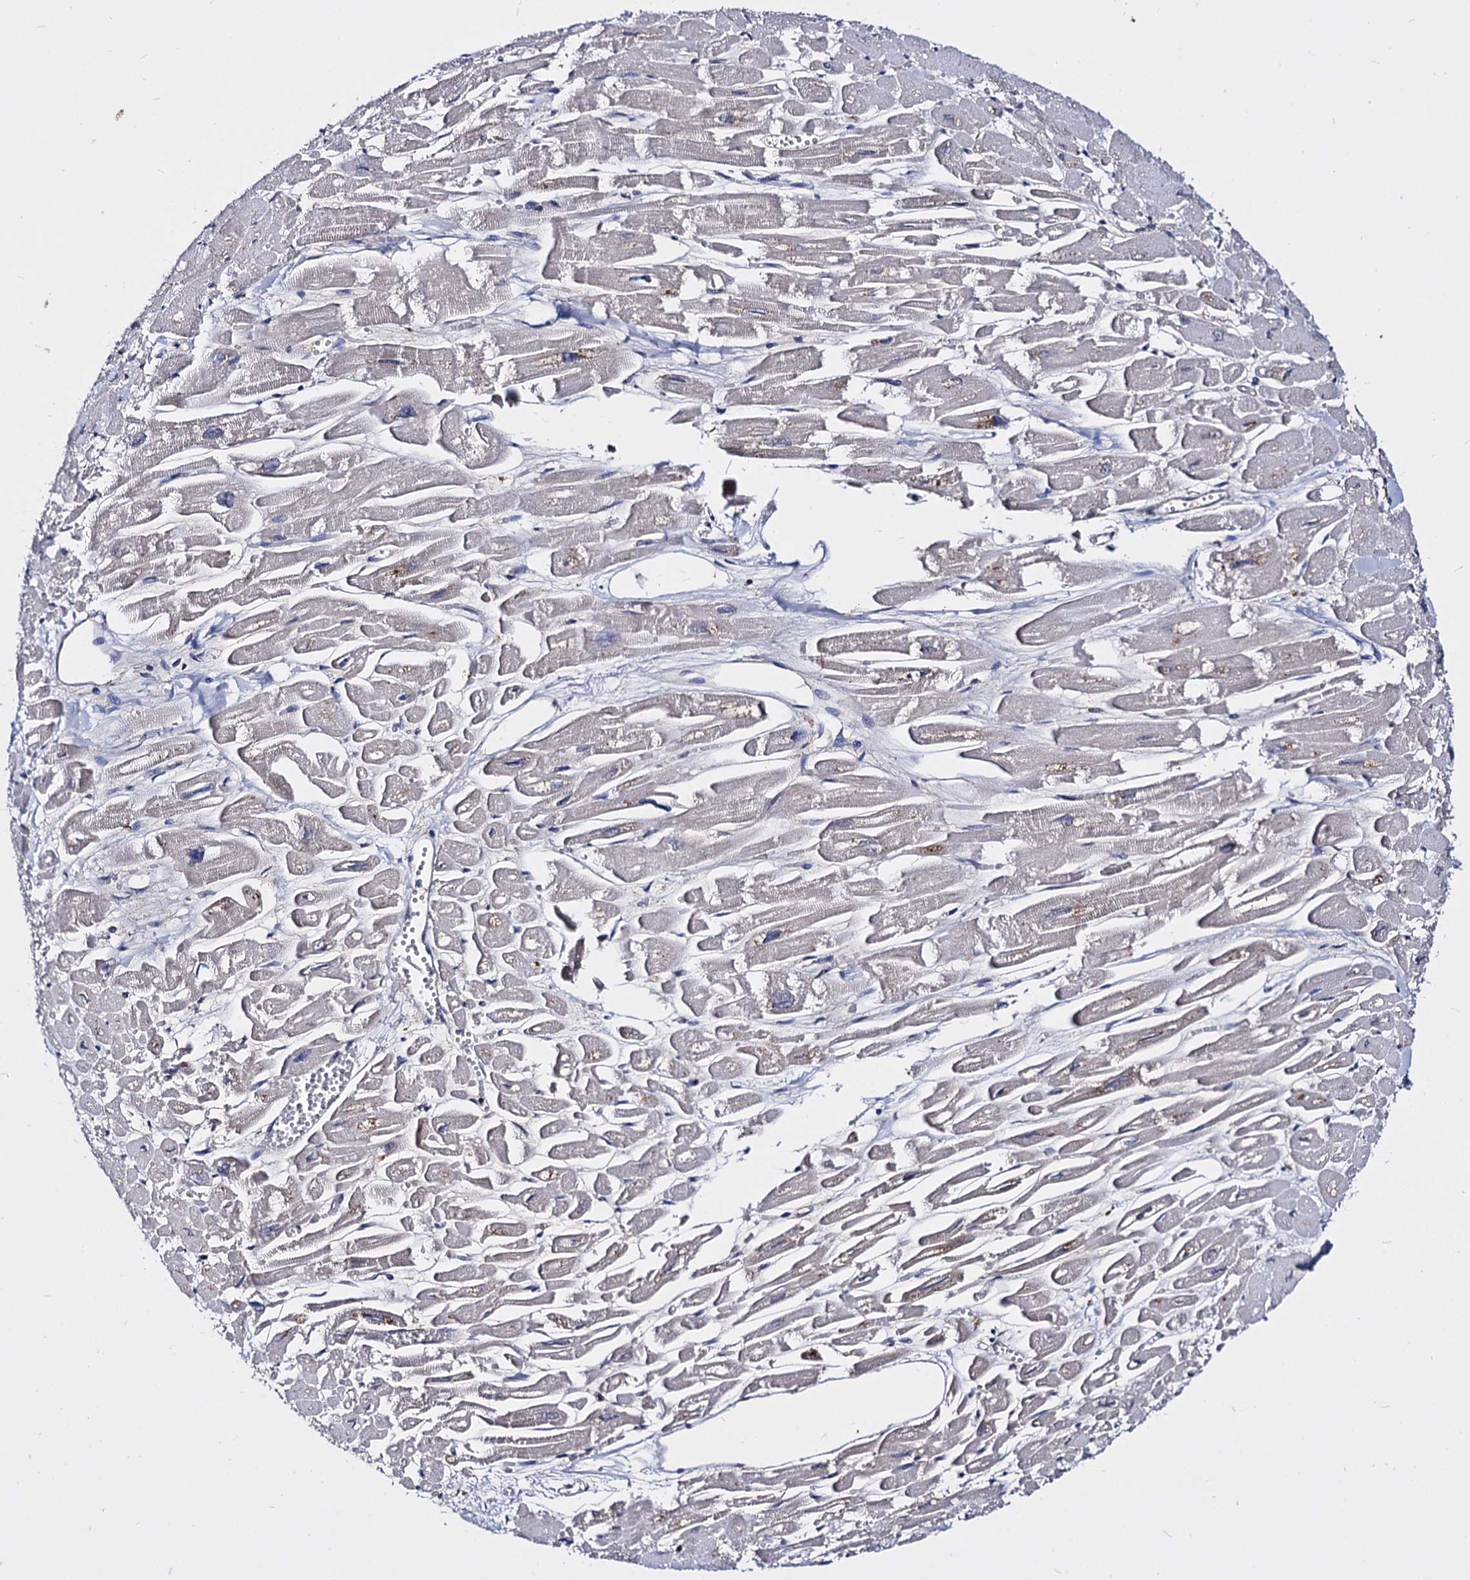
{"staining": {"intensity": "weak", "quantity": "<25%", "location": "cytoplasmic/membranous"}, "tissue": "heart muscle", "cell_type": "Cardiomyocytes", "image_type": "normal", "snomed": [{"axis": "morphology", "description": "Normal tissue, NOS"}, {"axis": "topography", "description": "Heart"}], "caption": "This is an immunohistochemistry histopathology image of normal heart muscle. There is no expression in cardiomyocytes.", "gene": "NME1", "patient": {"sex": "male", "age": 54}}